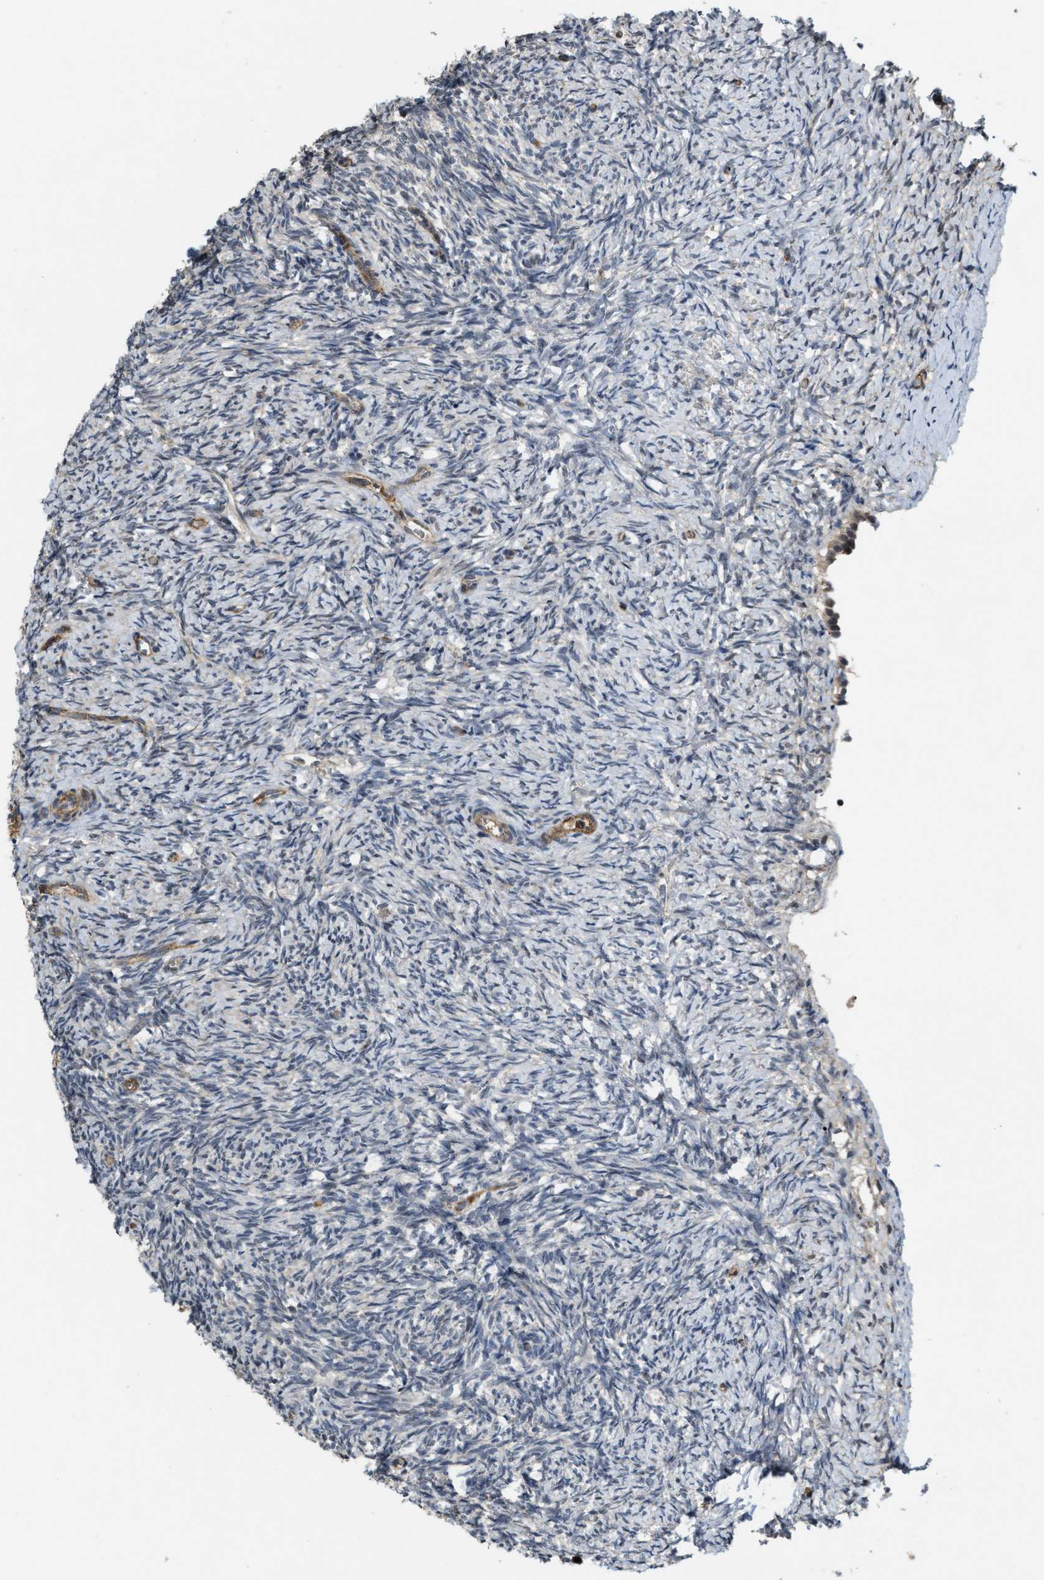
{"staining": {"intensity": "moderate", "quantity": ">75%", "location": "cytoplasmic/membranous,nuclear"}, "tissue": "ovary", "cell_type": "Follicle cells", "image_type": "normal", "snomed": [{"axis": "morphology", "description": "Normal tissue, NOS"}, {"axis": "topography", "description": "Ovary"}], "caption": "Immunohistochemical staining of benign ovary demonstrates >75% levels of moderate cytoplasmic/membranous,nuclear protein positivity in approximately >75% of follicle cells.", "gene": "DPF2", "patient": {"sex": "female", "age": 41}}